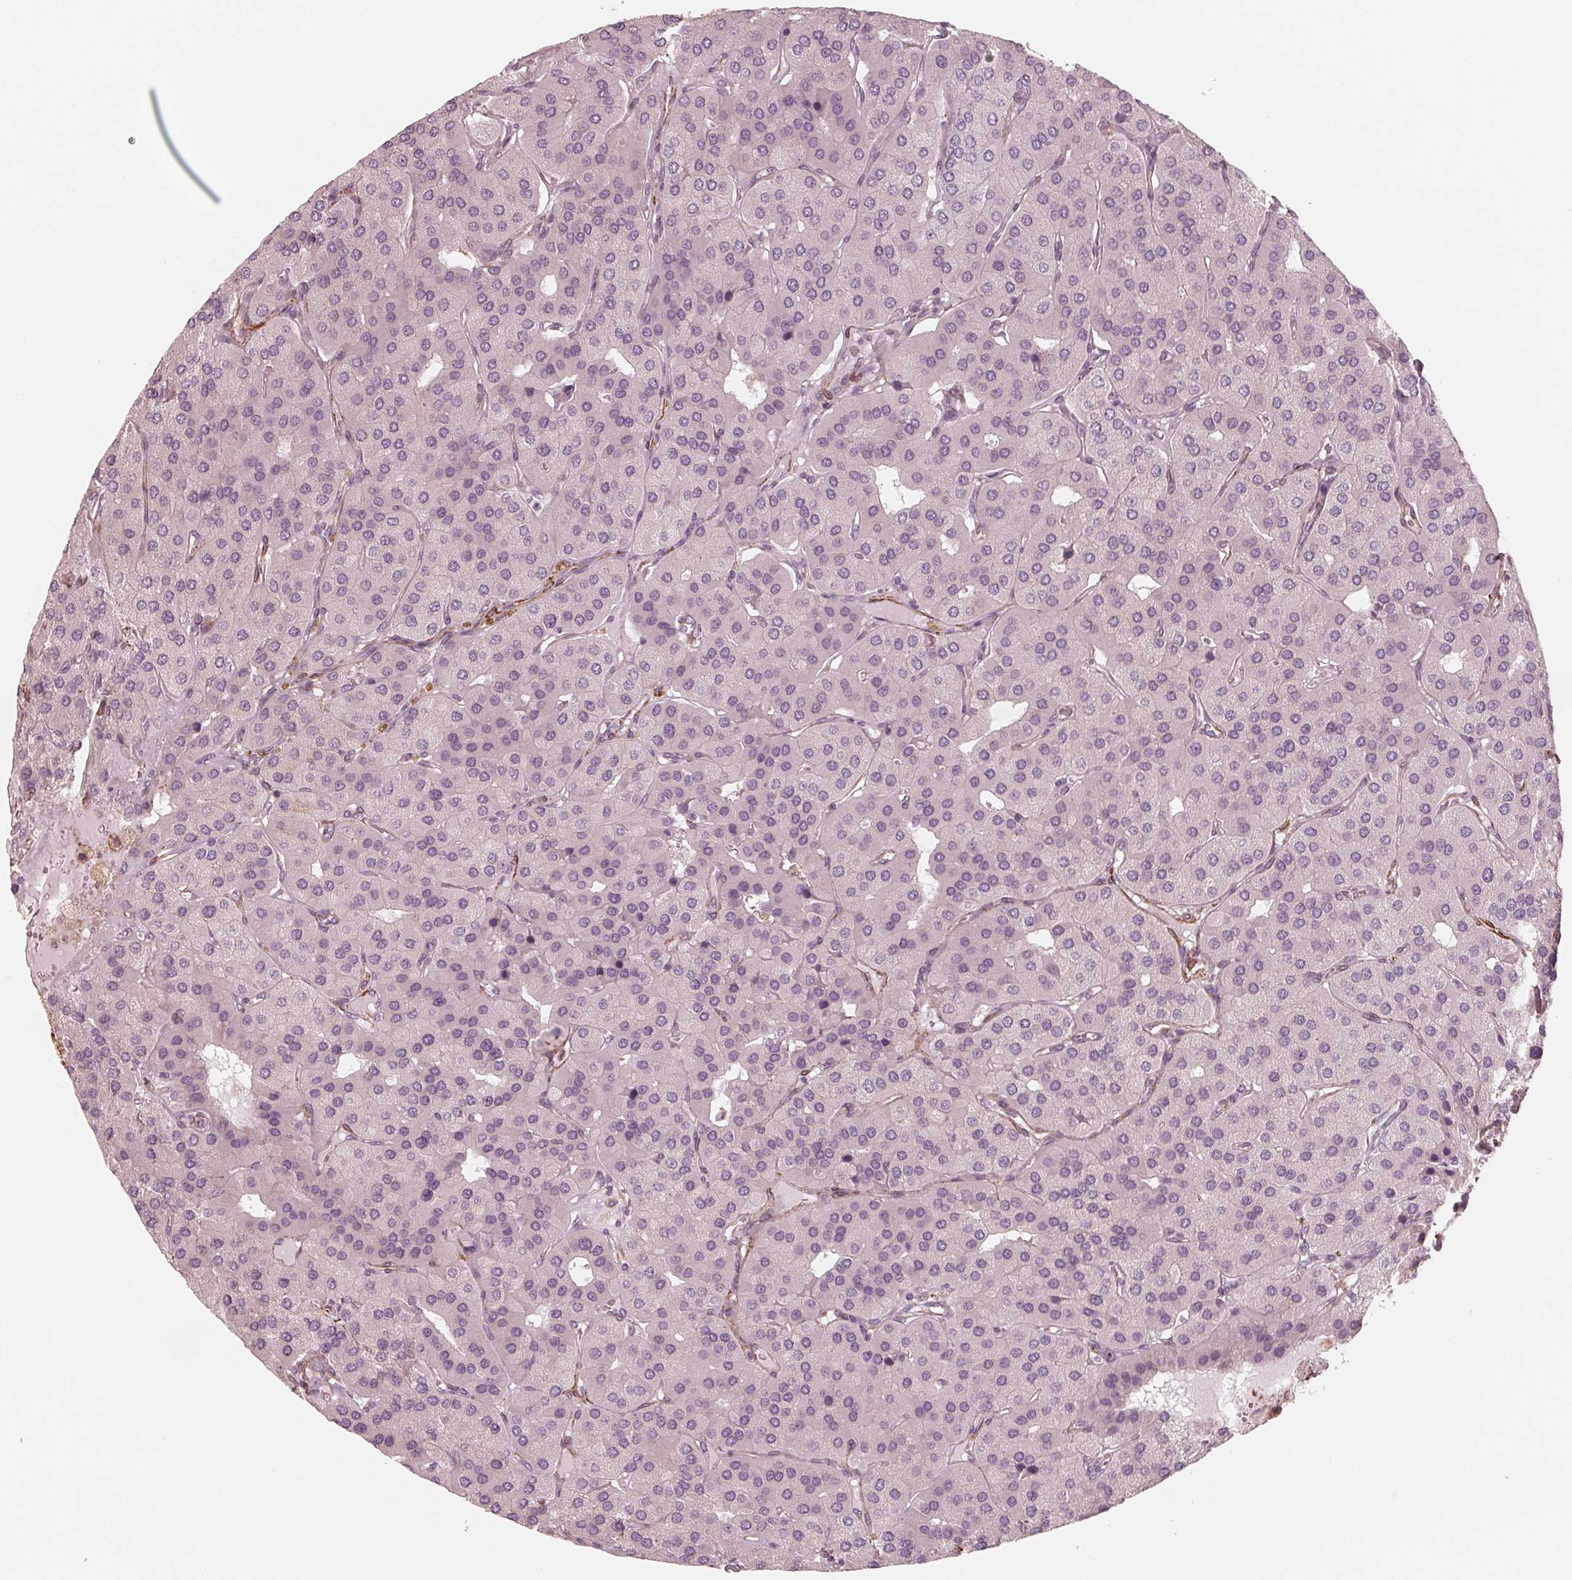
{"staining": {"intensity": "negative", "quantity": "none", "location": "none"}, "tissue": "parathyroid gland", "cell_type": "Glandular cells", "image_type": "normal", "snomed": [{"axis": "morphology", "description": "Normal tissue, NOS"}, {"axis": "morphology", "description": "Adenoma, NOS"}, {"axis": "topography", "description": "Parathyroid gland"}], "caption": "Histopathology image shows no protein staining in glandular cells of unremarkable parathyroid gland.", "gene": "MIER3", "patient": {"sex": "female", "age": 86}}